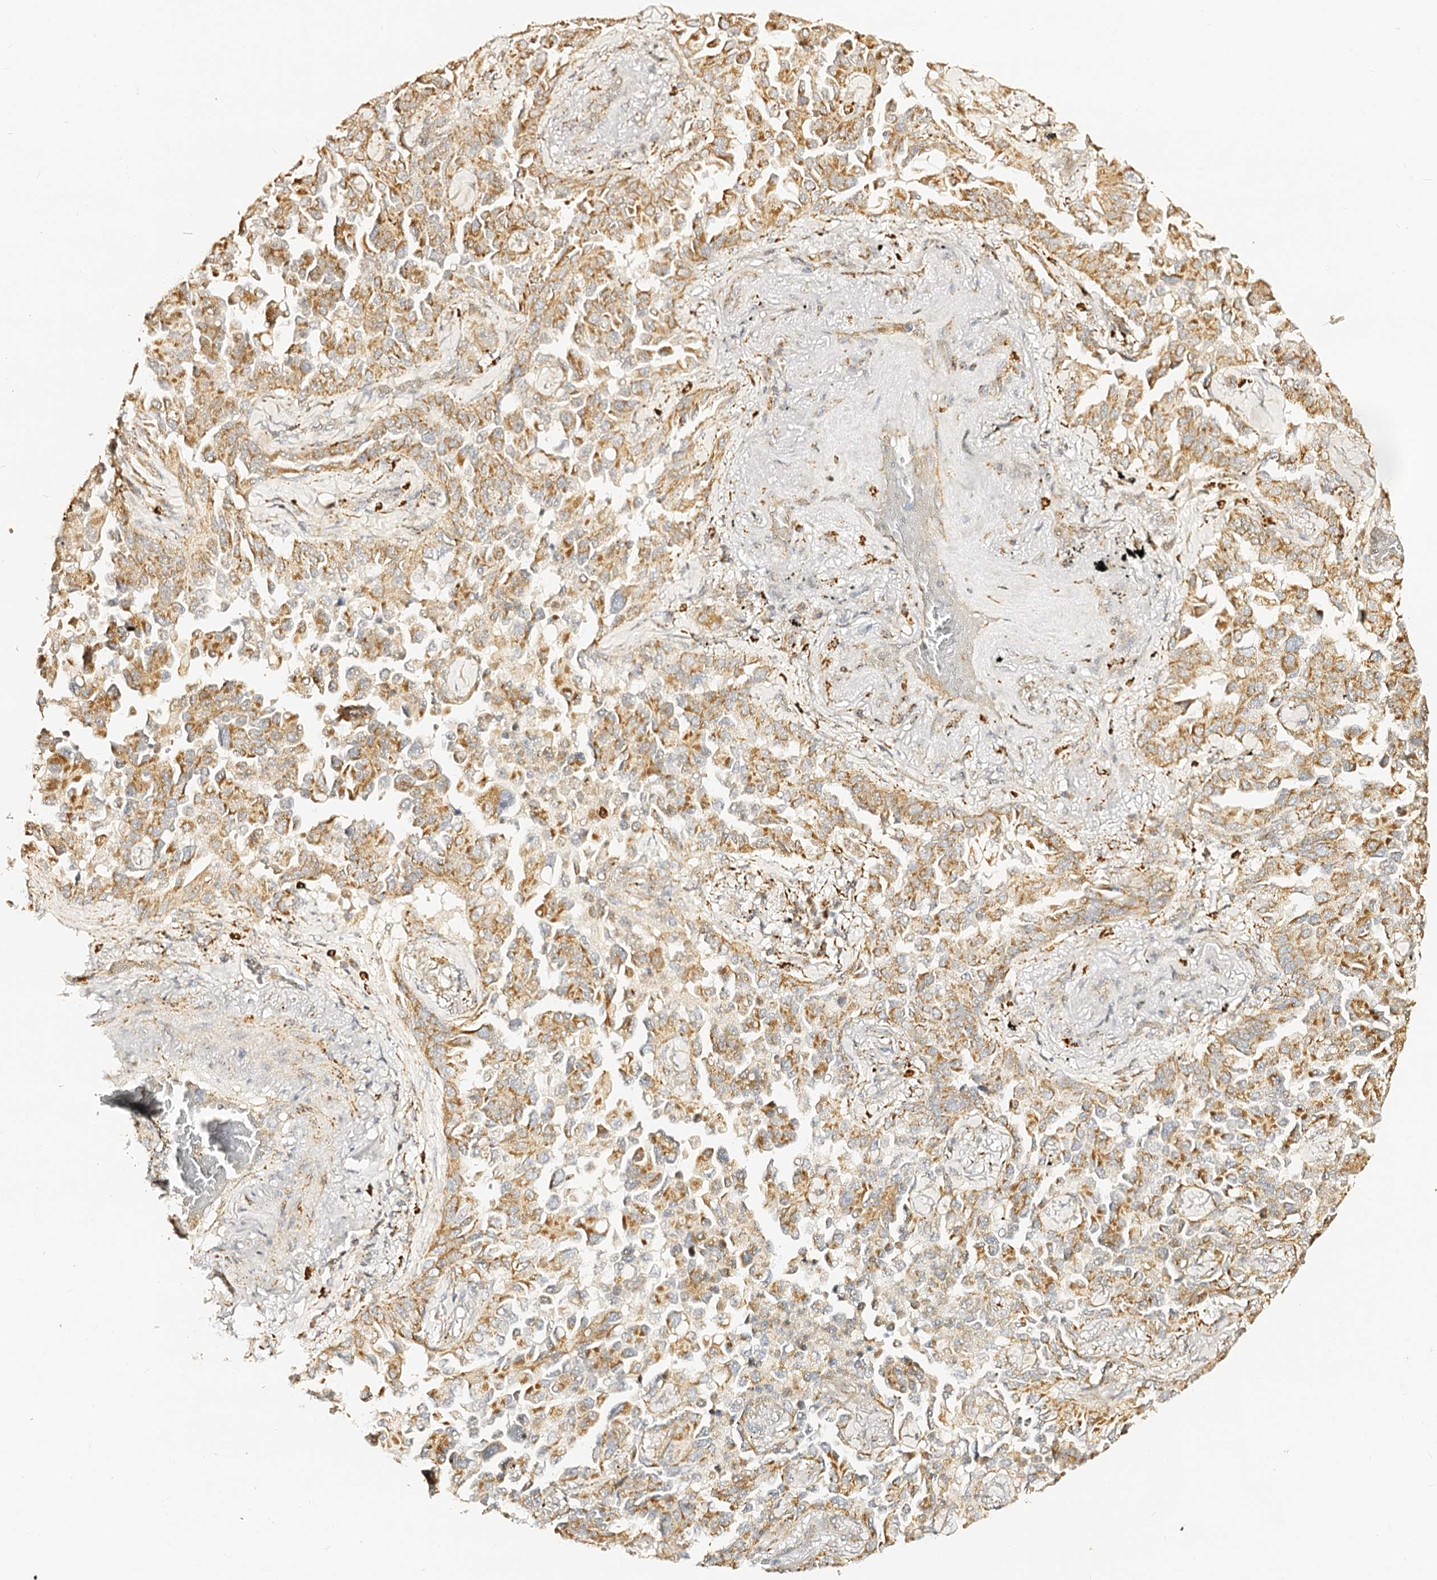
{"staining": {"intensity": "moderate", "quantity": ">75%", "location": "cytoplasmic/membranous"}, "tissue": "lung cancer", "cell_type": "Tumor cells", "image_type": "cancer", "snomed": [{"axis": "morphology", "description": "Adenocarcinoma, NOS"}, {"axis": "topography", "description": "Lung"}], "caption": "Immunohistochemistry (IHC) (DAB) staining of adenocarcinoma (lung) demonstrates moderate cytoplasmic/membranous protein positivity in approximately >75% of tumor cells. (brown staining indicates protein expression, while blue staining denotes nuclei).", "gene": "MAOB", "patient": {"sex": "female", "age": 67}}